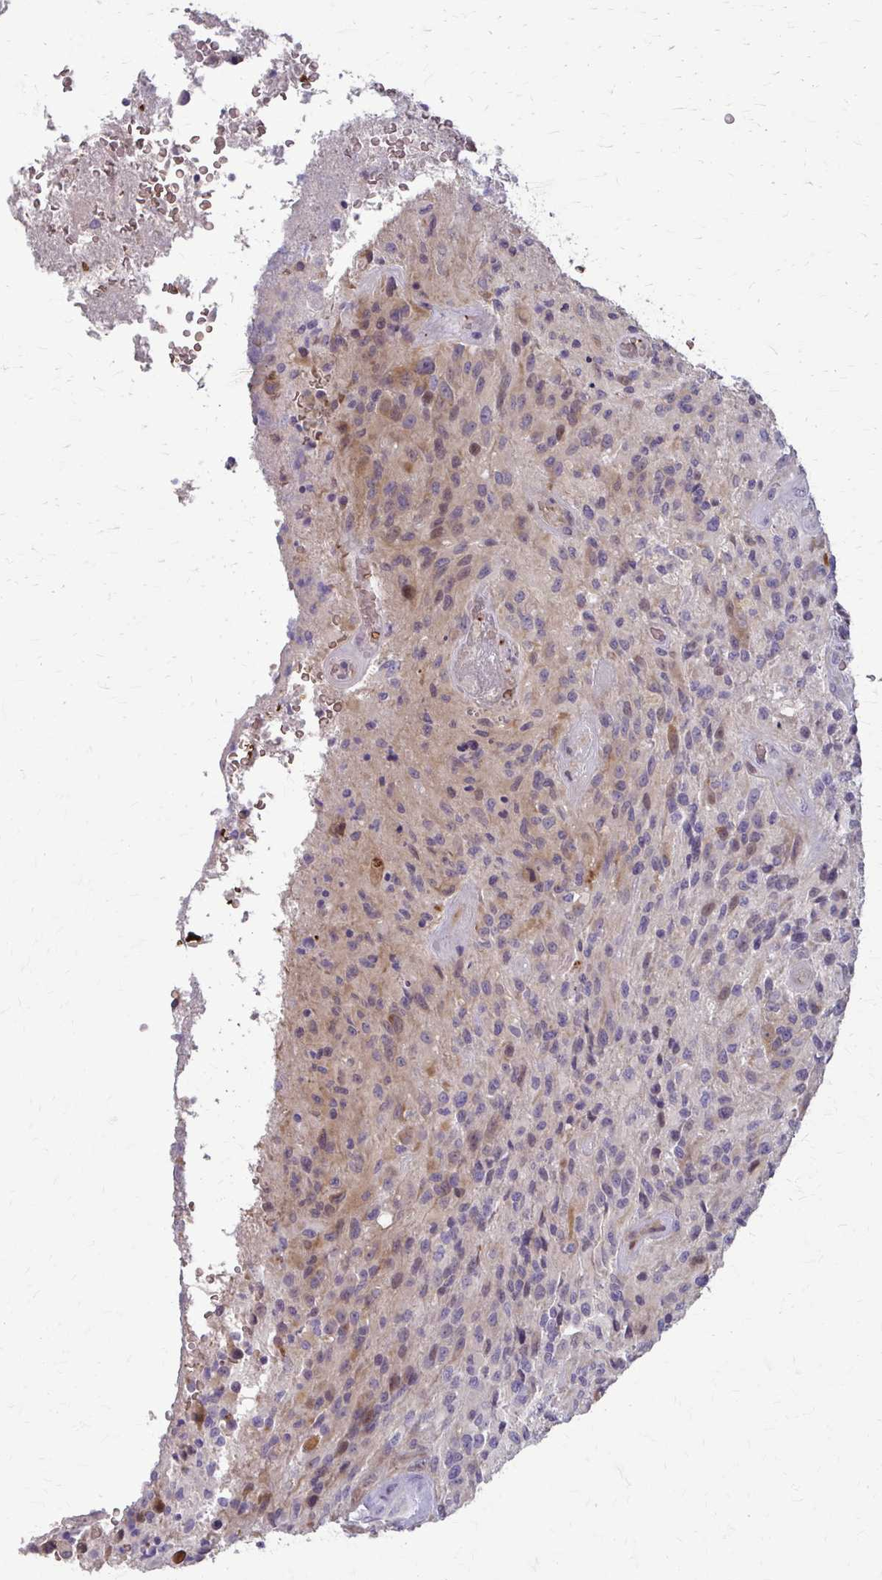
{"staining": {"intensity": "weak", "quantity": "<25%", "location": "nuclear"}, "tissue": "glioma", "cell_type": "Tumor cells", "image_type": "cancer", "snomed": [{"axis": "morphology", "description": "Normal tissue, NOS"}, {"axis": "morphology", "description": "Glioma, malignant, High grade"}, {"axis": "topography", "description": "Cerebral cortex"}], "caption": "There is no significant expression in tumor cells of high-grade glioma (malignant).", "gene": "ZNF34", "patient": {"sex": "male", "age": 56}}